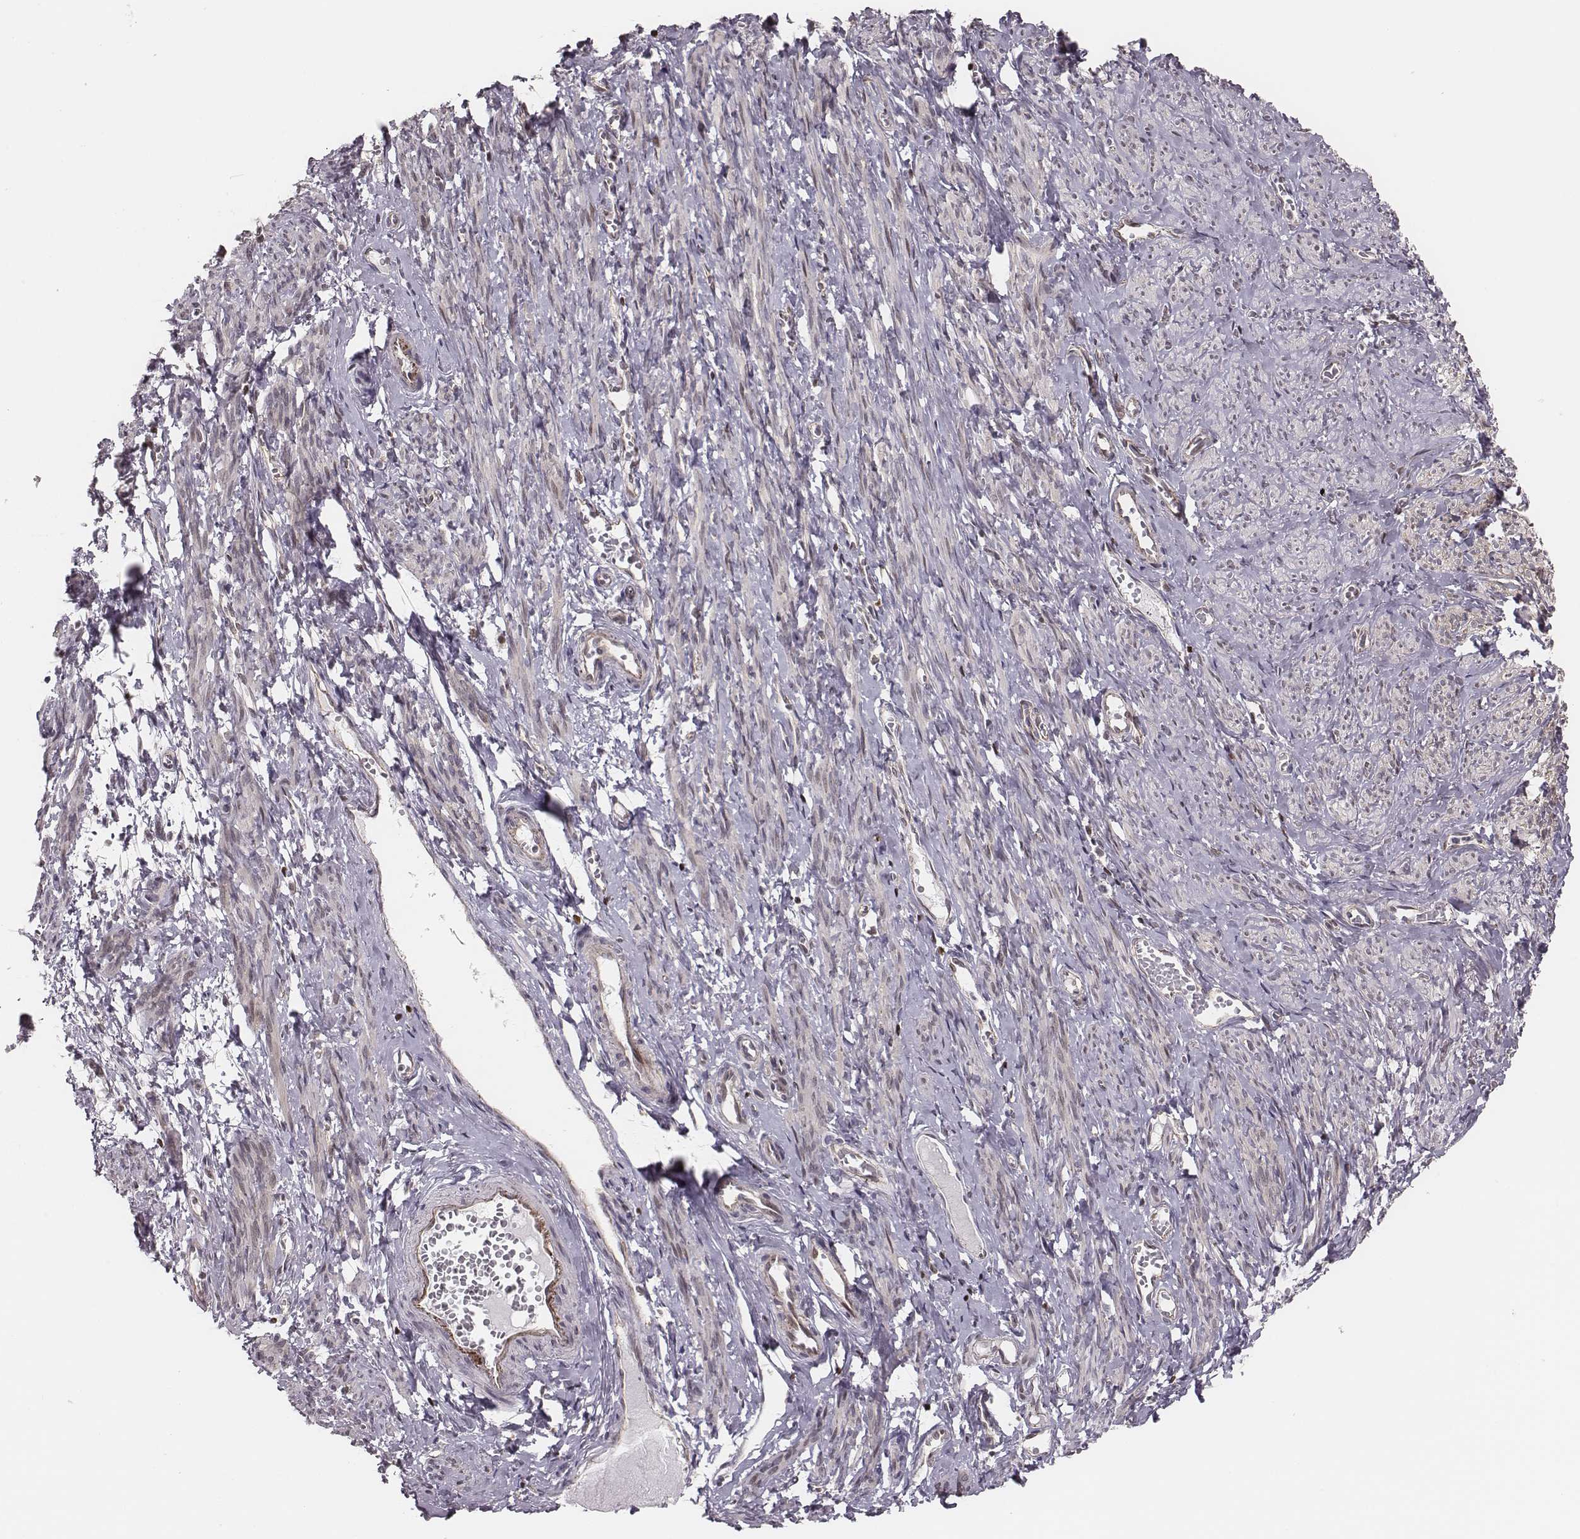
{"staining": {"intensity": "weak", "quantity": ">75%", "location": "nuclear"}, "tissue": "smooth muscle", "cell_type": "Smooth muscle cells", "image_type": "normal", "snomed": [{"axis": "morphology", "description": "Normal tissue, NOS"}, {"axis": "topography", "description": "Smooth muscle"}], "caption": "DAB (3,3'-diaminobenzidine) immunohistochemical staining of unremarkable smooth muscle exhibits weak nuclear protein staining in about >75% of smooth muscle cells. Nuclei are stained in blue.", "gene": "WDR59", "patient": {"sex": "female", "age": 65}}